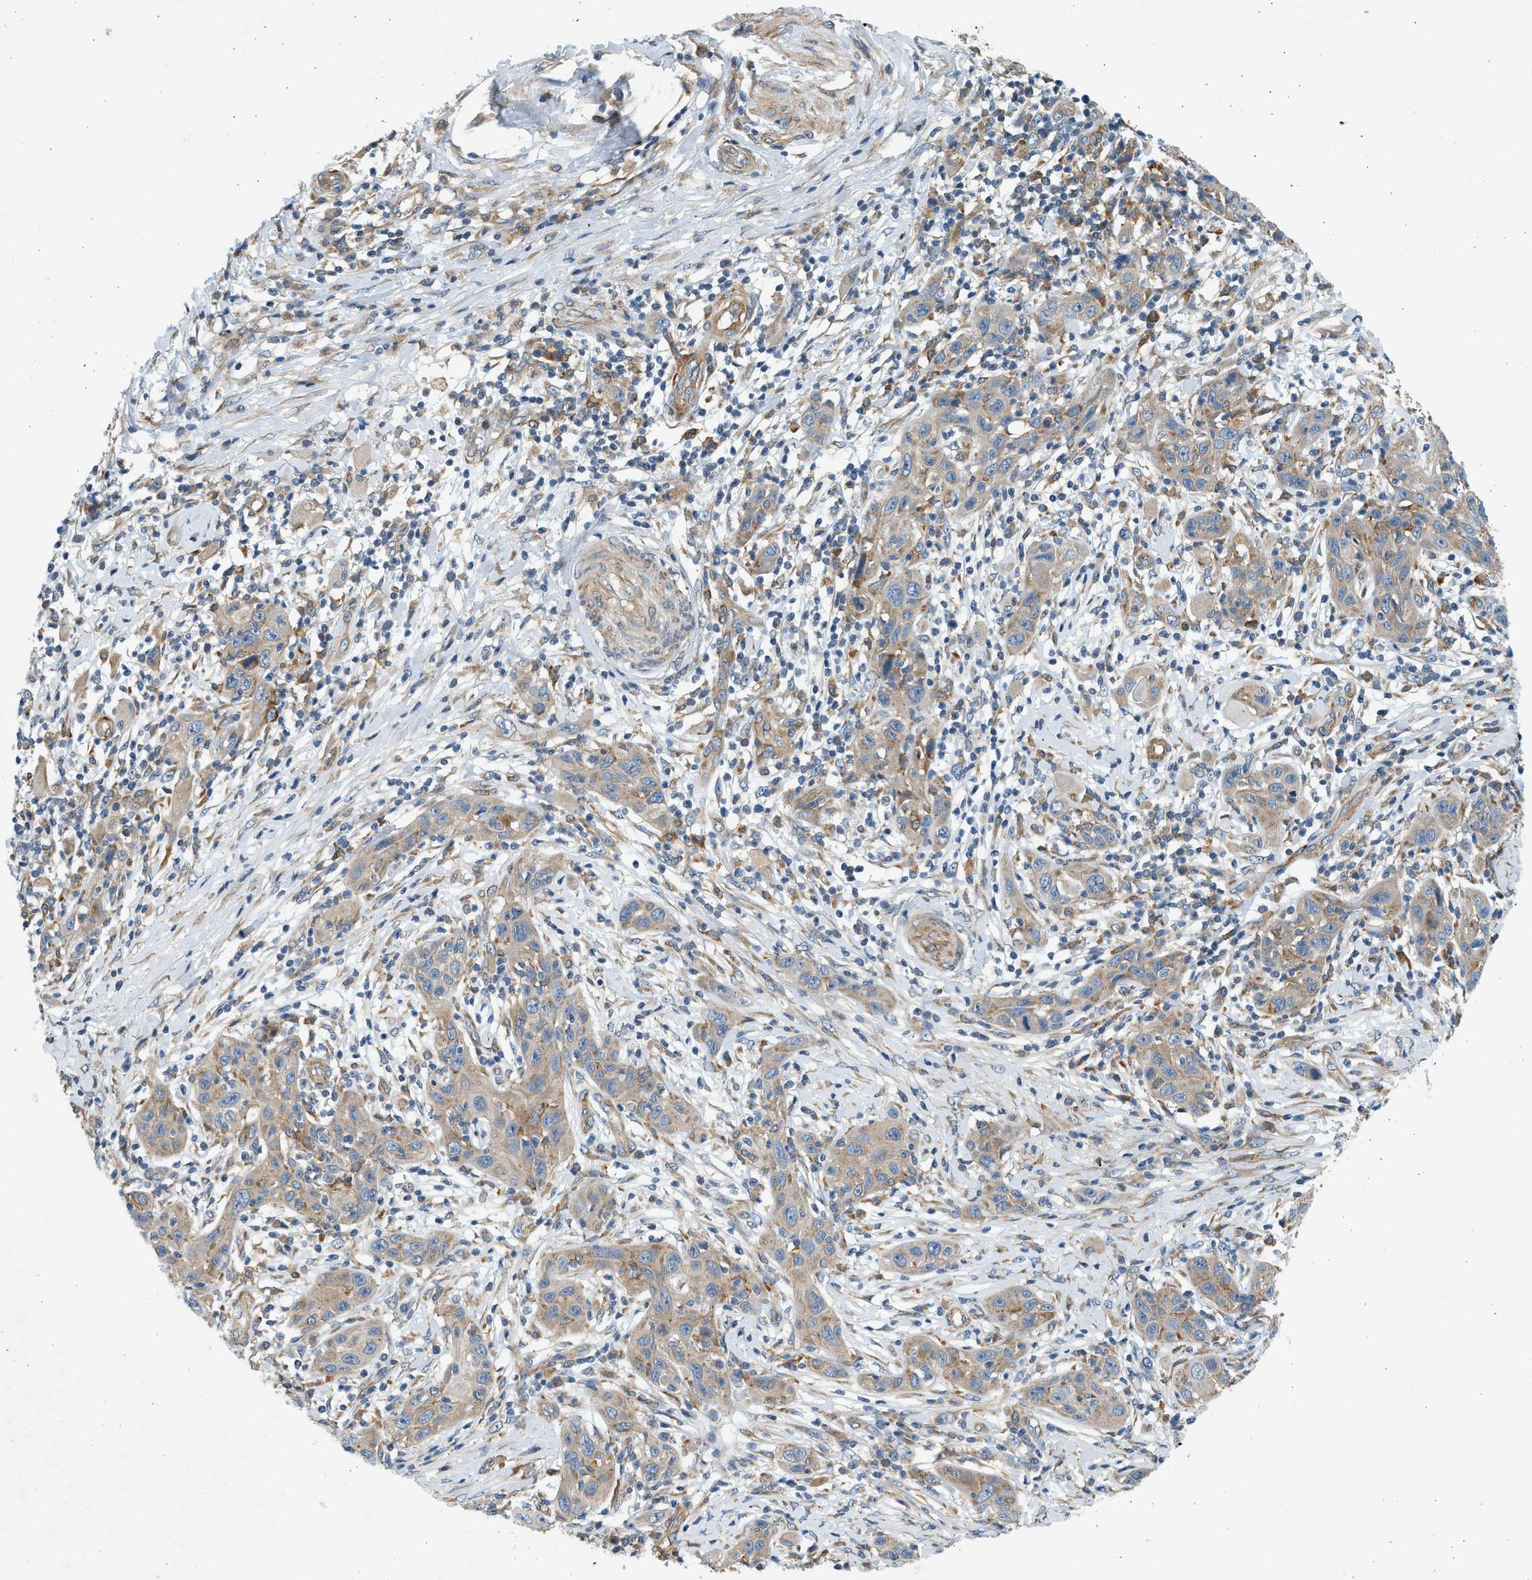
{"staining": {"intensity": "weak", "quantity": ">75%", "location": "cytoplasmic/membranous"}, "tissue": "skin cancer", "cell_type": "Tumor cells", "image_type": "cancer", "snomed": [{"axis": "morphology", "description": "Squamous cell carcinoma, NOS"}, {"axis": "topography", "description": "Skin"}], "caption": "The histopathology image demonstrates a brown stain indicating the presence of a protein in the cytoplasmic/membranous of tumor cells in squamous cell carcinoma (skin).", "gene": "KDELR2", "patient": {"sex": "female", "age": 88}}